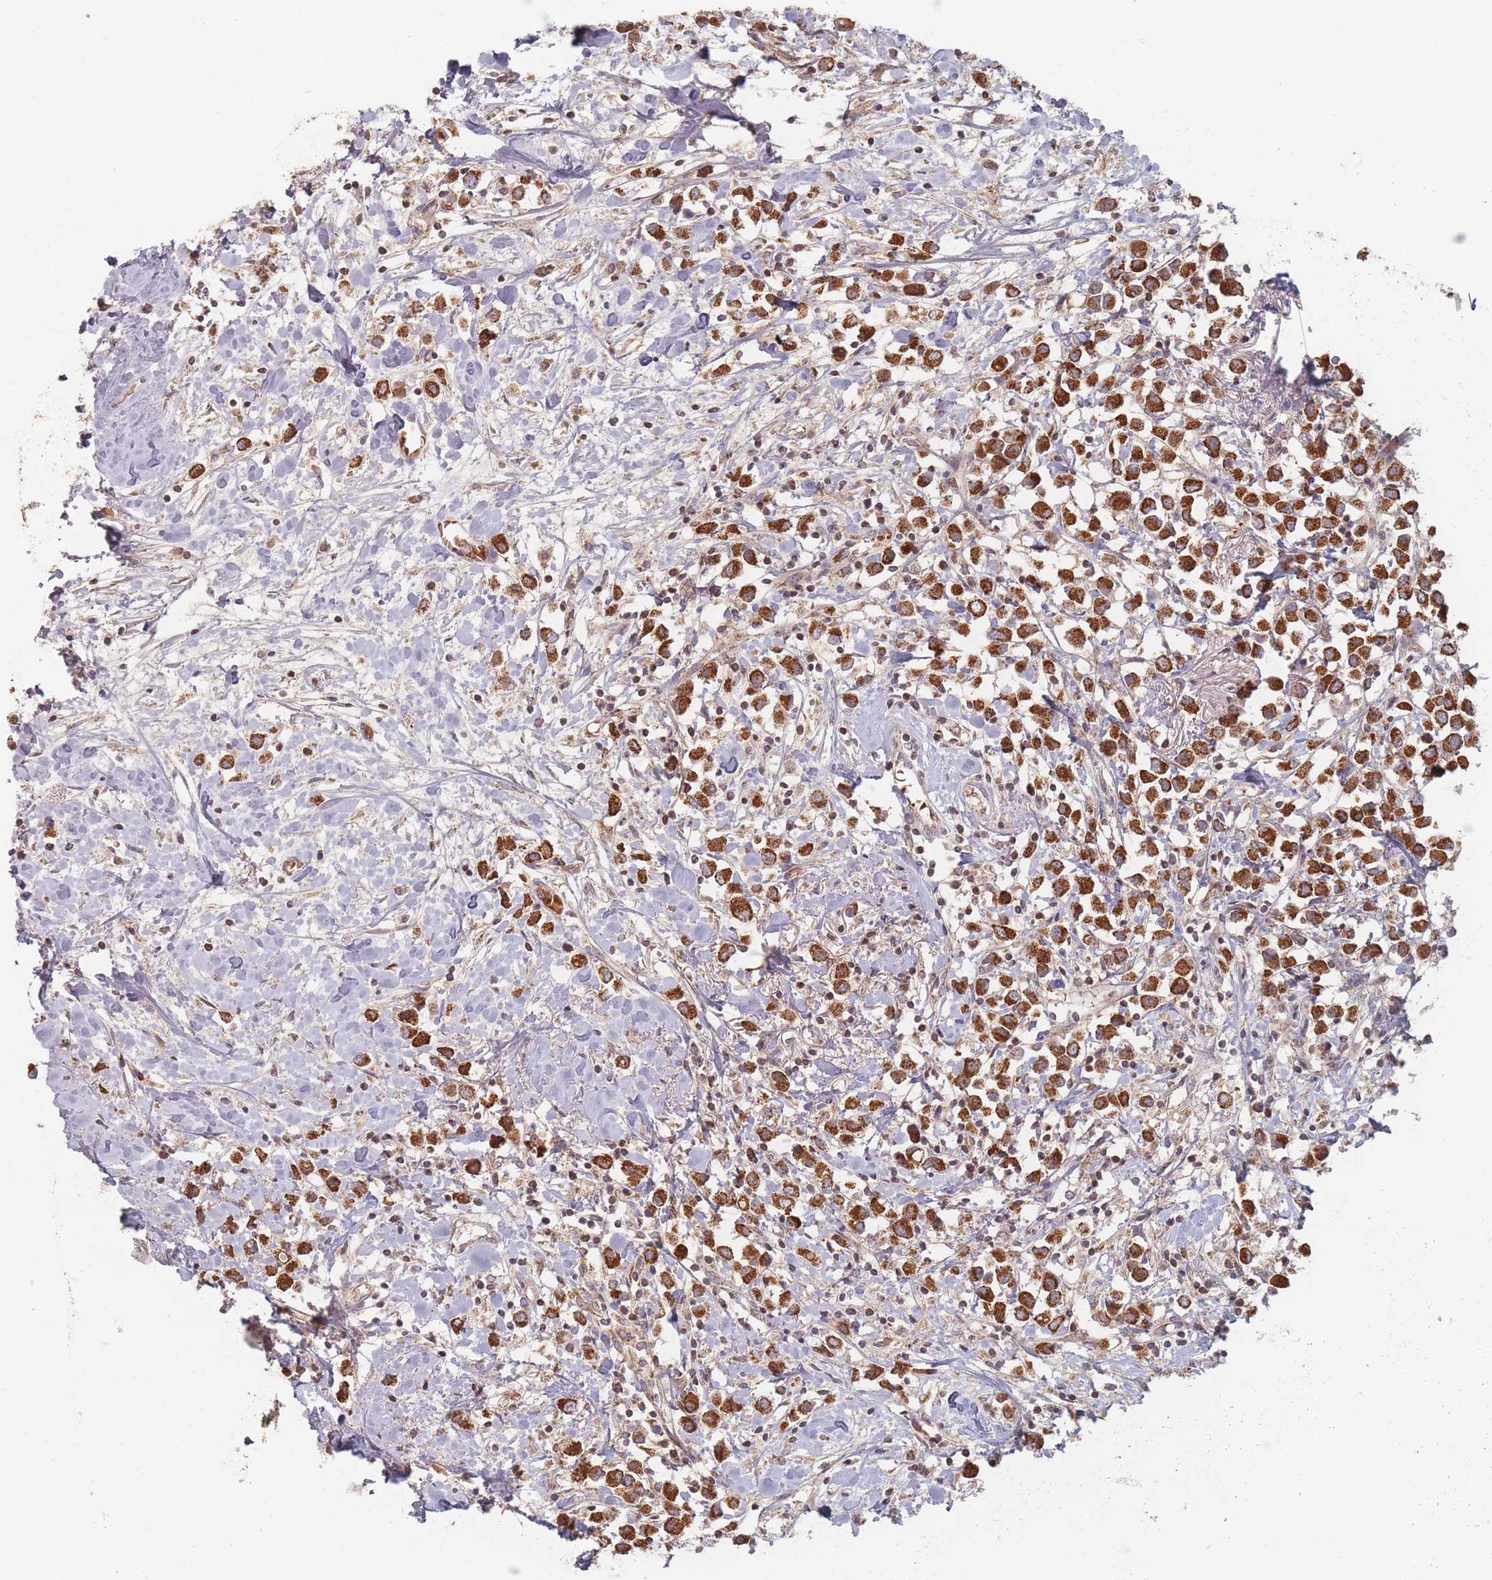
{"staining": {"intensity": "strong", "quantity": ">75%", "location": "cytoplasmic/membranous"}, "tissue": "breast cancer", "cell_type": "Tumor cells", "image_type": "cancer", "snomed": [{"axis": "morphology", "description": "Duct carcinoma"}, {"axis": "topography", "description": "Breast"}], "caption": "Breast cancer (invasive ductal carcinoma) was stained to show a protein in brown. There is high levels of strong cytoplasmic/membranous expression in about >75% of tumor cells.", "gene": "OR2M4", "patient": {"sex": "female", "age": 61}}